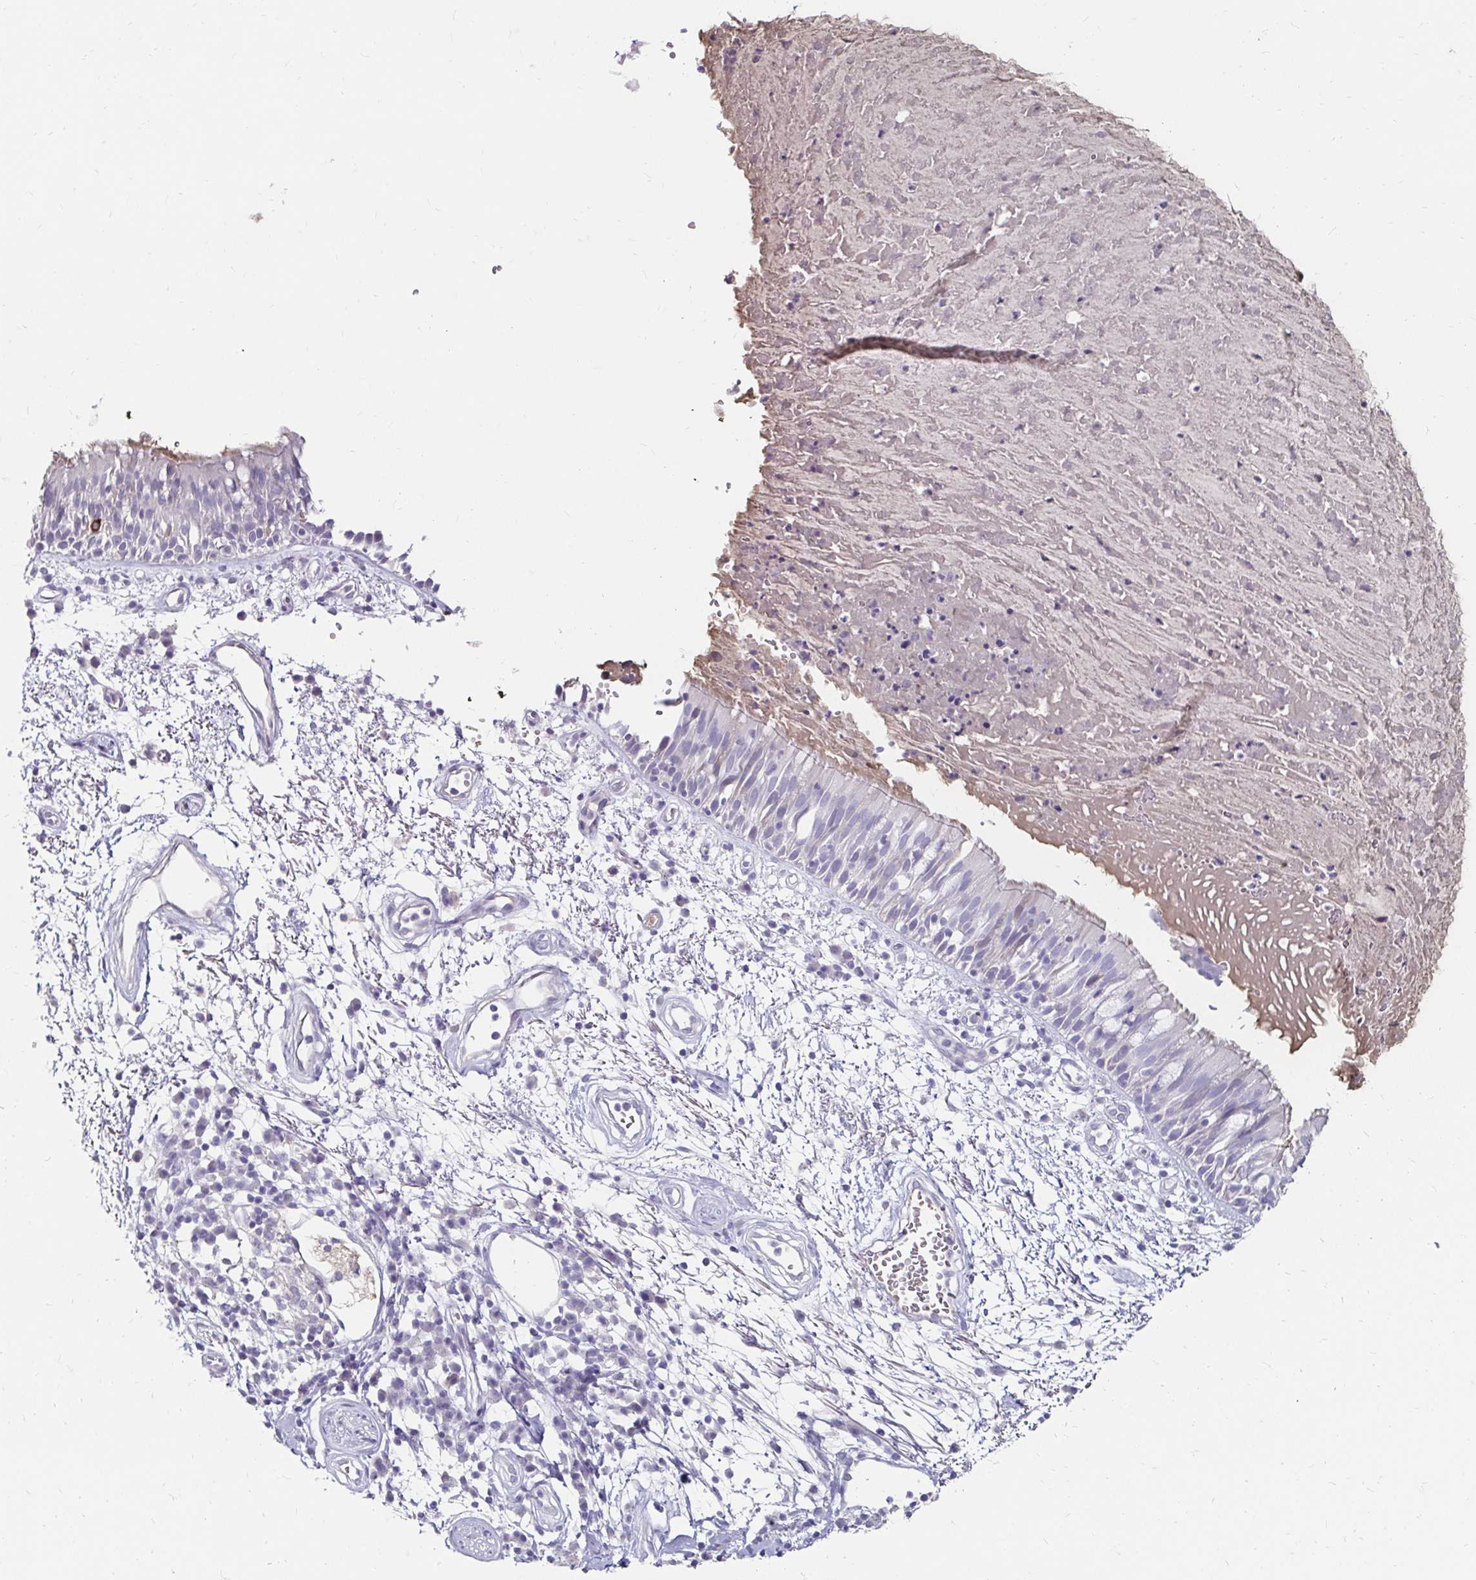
{"staining": {"intensity": "negative", "quantity": "none", "location": "none"}, "tissue": "bronchus", "cell_type": "Respiratory epithelial cells", "image_type": "normal", "snomed": [{"axis": "morphology", "description": "Normal tissue, NOS"}, {"axis": "morphology", "description": "Squamous cell carcinoma, NOS"}, {"axis": "topography", "description": "Cartilage tissue"}, {"axis": "topography", "description": "Bronchus"}, {"axis": "topography", "description": "Lung"}], "caption": "This is a photomicrograph of immunohistochemistry staining of unremarkable bronchus, which shows no expression in respiratory epithelial cells. The staining was performed using DAB (3,3'-diaminobenzidine) to visualize the protein expression in brown, while the nuclei were stained in blue with hematoxylin (Magnification: 20x).", "gene": "SCG3", "patient": {"sex": "male", "age": 66}}